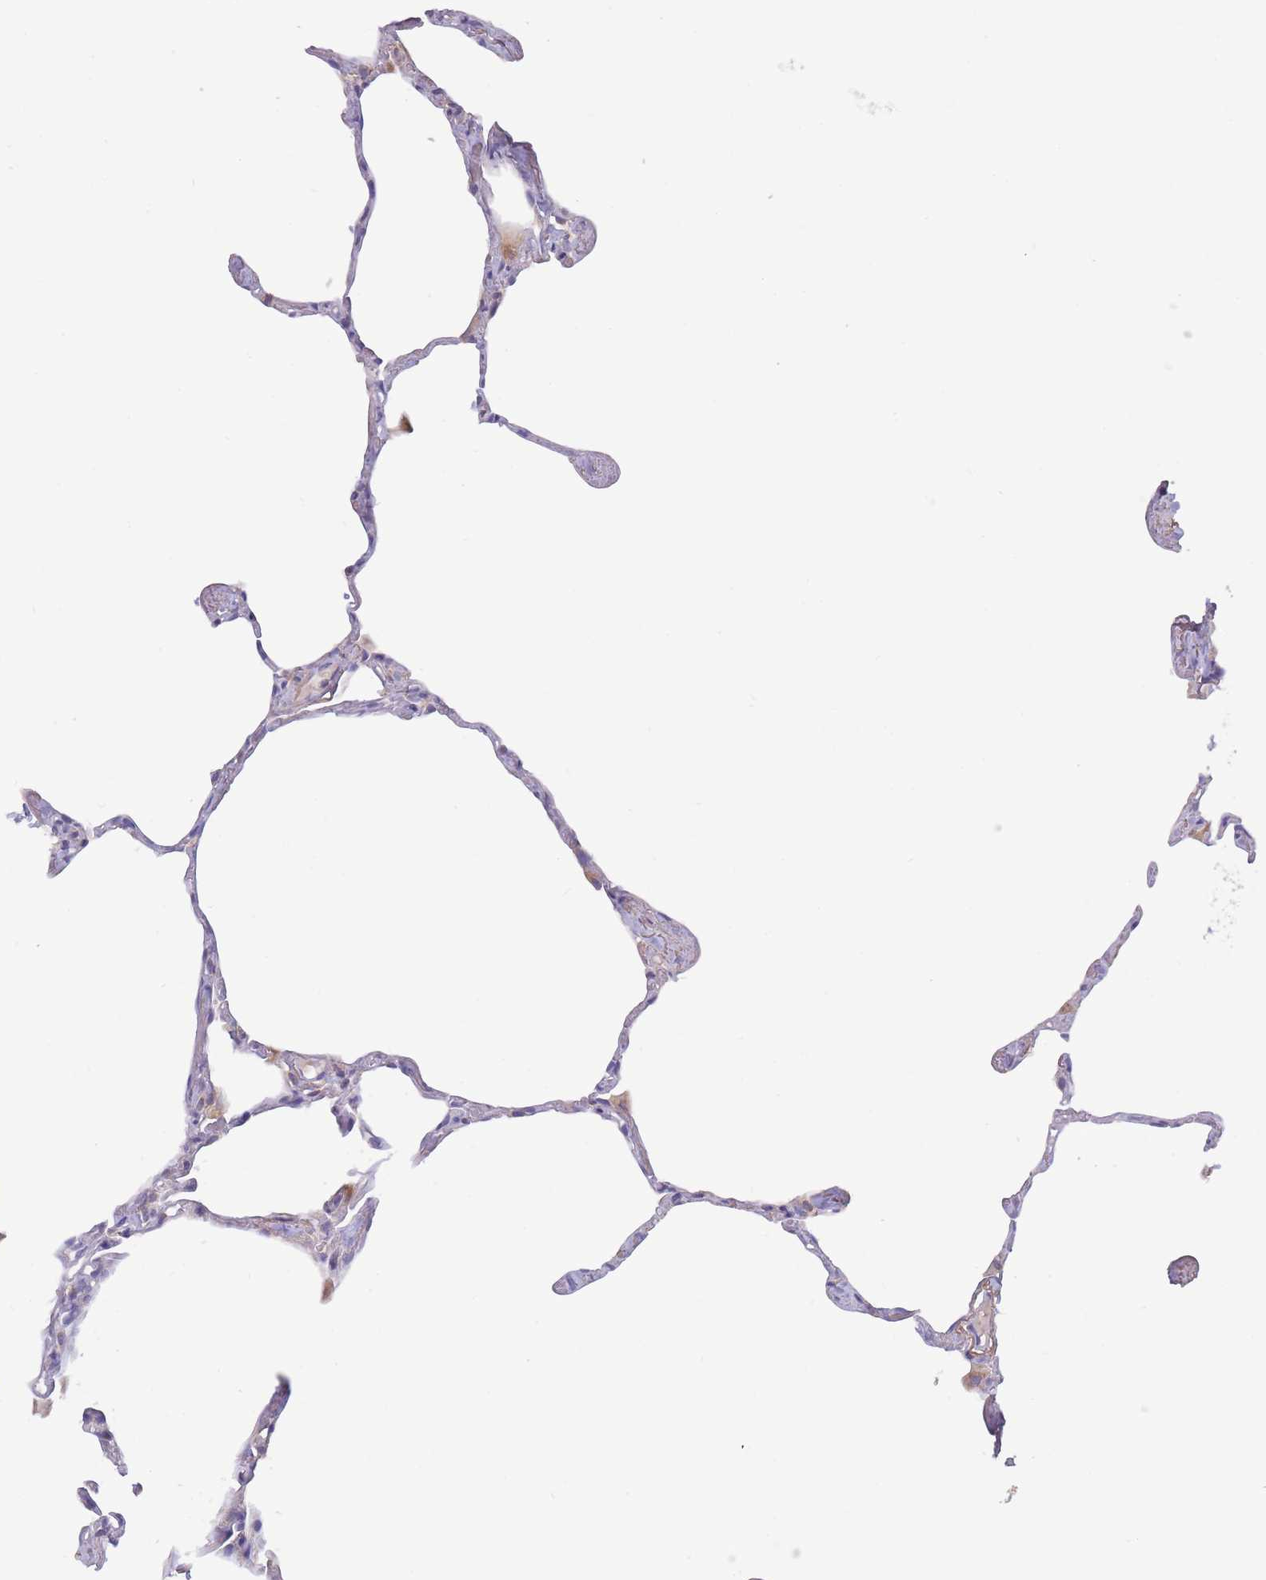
{"staining": {"intensity": "negative", "quantity": "none", "location": "none"}, "tissue": "lung", "cell_type": "Alveolar cells", "image_type": "normal", "snomed": [{"axis": "morphology", "description": "Normal tissue, NOS"}, {"axis": "topography", "description": "Lung"}], "caption": "This photomicrograph is of normal lung stained with immunohistochemistry to label a protein in brown with the nuclei are counter-stained blue. There is no staining in alveolar cells. (DAB (3,3'-diaminobenzidine) immunohistochemistry (IHC), high magnification).", "gene": "SLC25A42", "patient": {"sex": "male", "age": 65}}